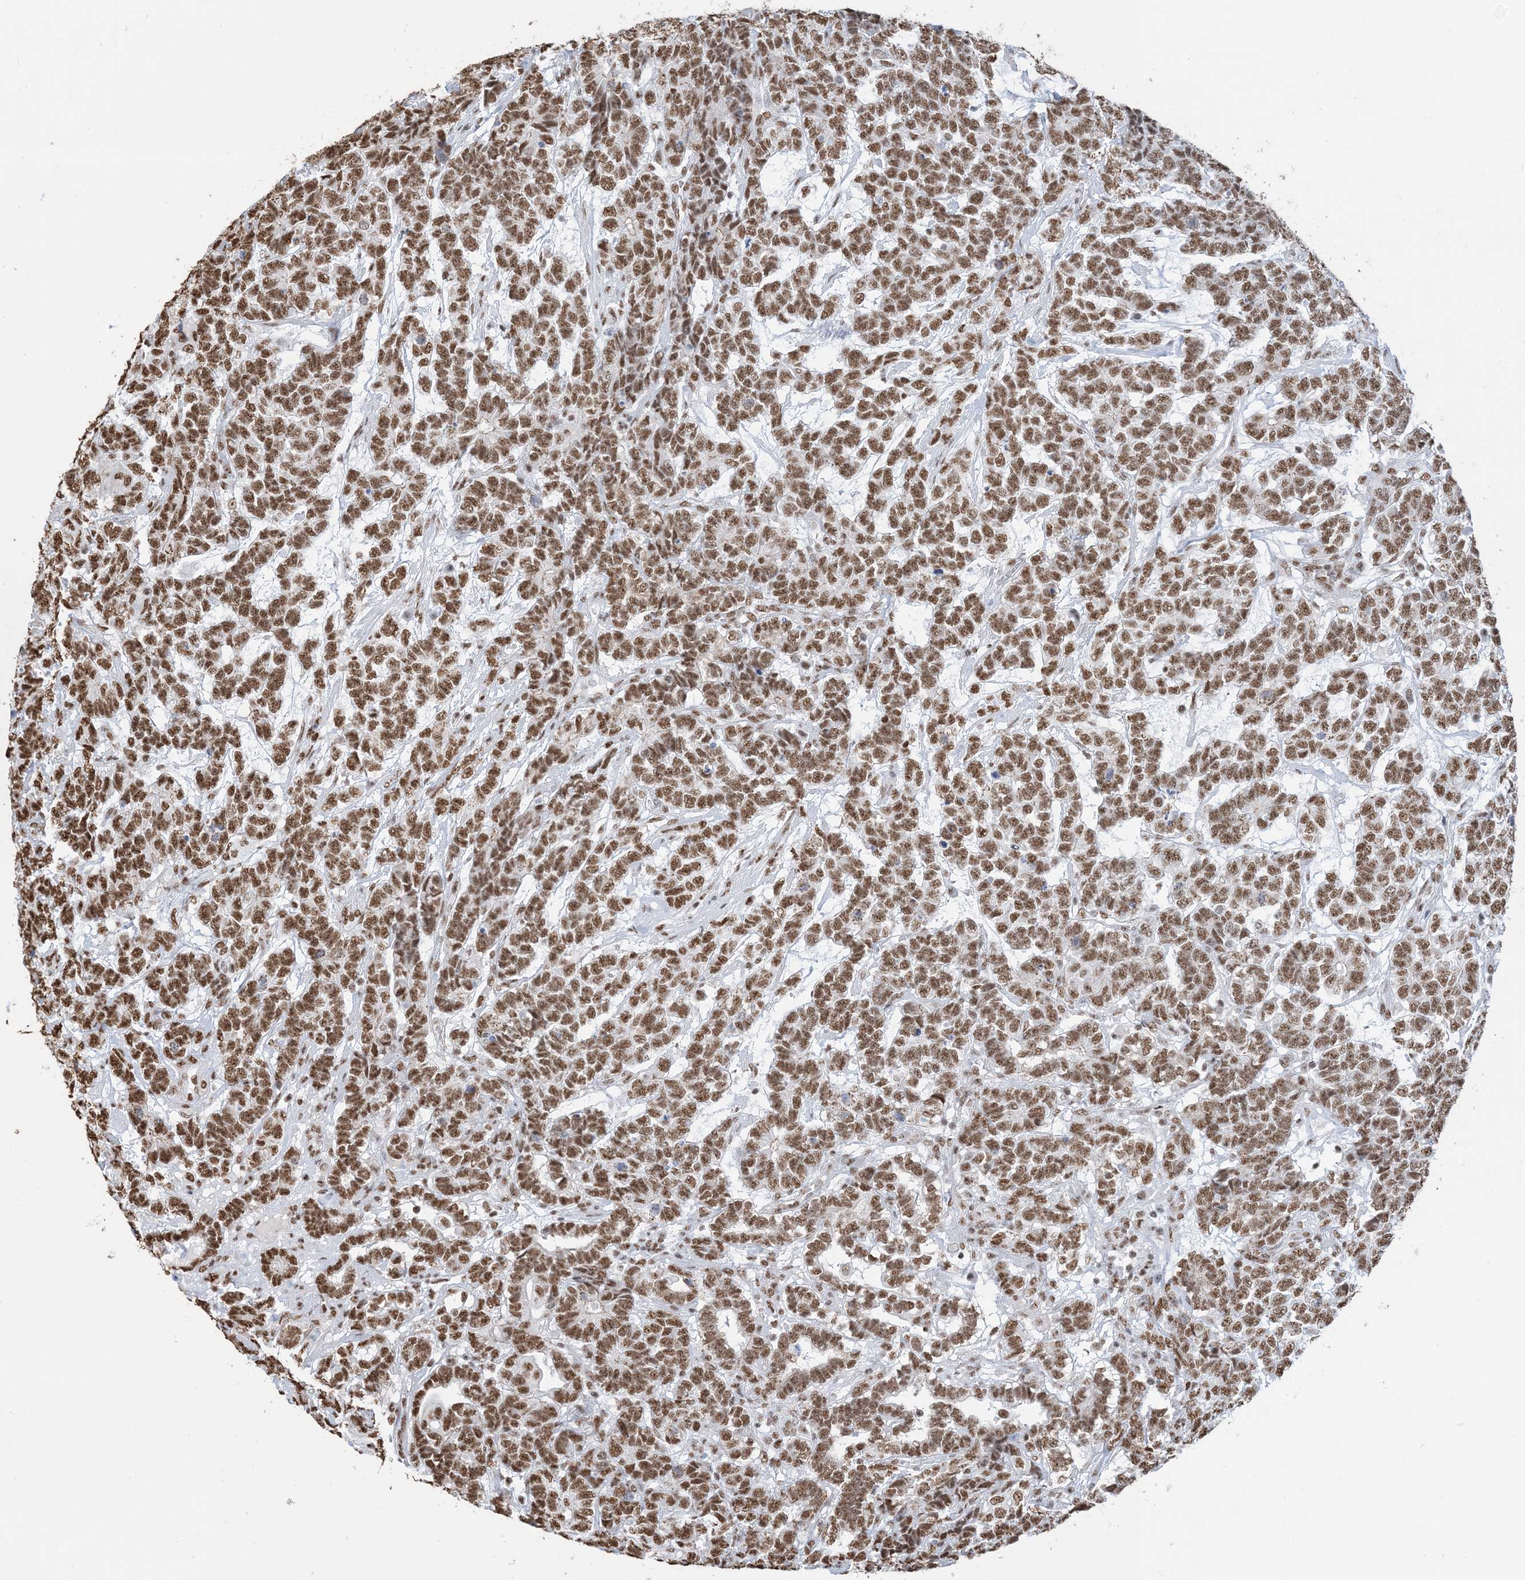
{"staining": {"intensity": "strong", "quantity": ">75%", "location": "nuclear"}, "tissue": "testis cancer", "cell_type": "Tumor cells", "image_type": "cancer", "snomed": [{"axis": "morphology", "description": "Carcinoma, Embryonal, NOS"}, {"axis": "topography", "description": "Testis"}], "caption": "Protein expression analysis of testis cancer exhibits strong nuclear positivity in about >75% of tumor cells. (Stains: DAB in brown, nuclei in blue, Microscopy: brightfield microscopy at high magnification).", "gene": "ZNF792", "patient": {"sex": "male", "age": 26}}